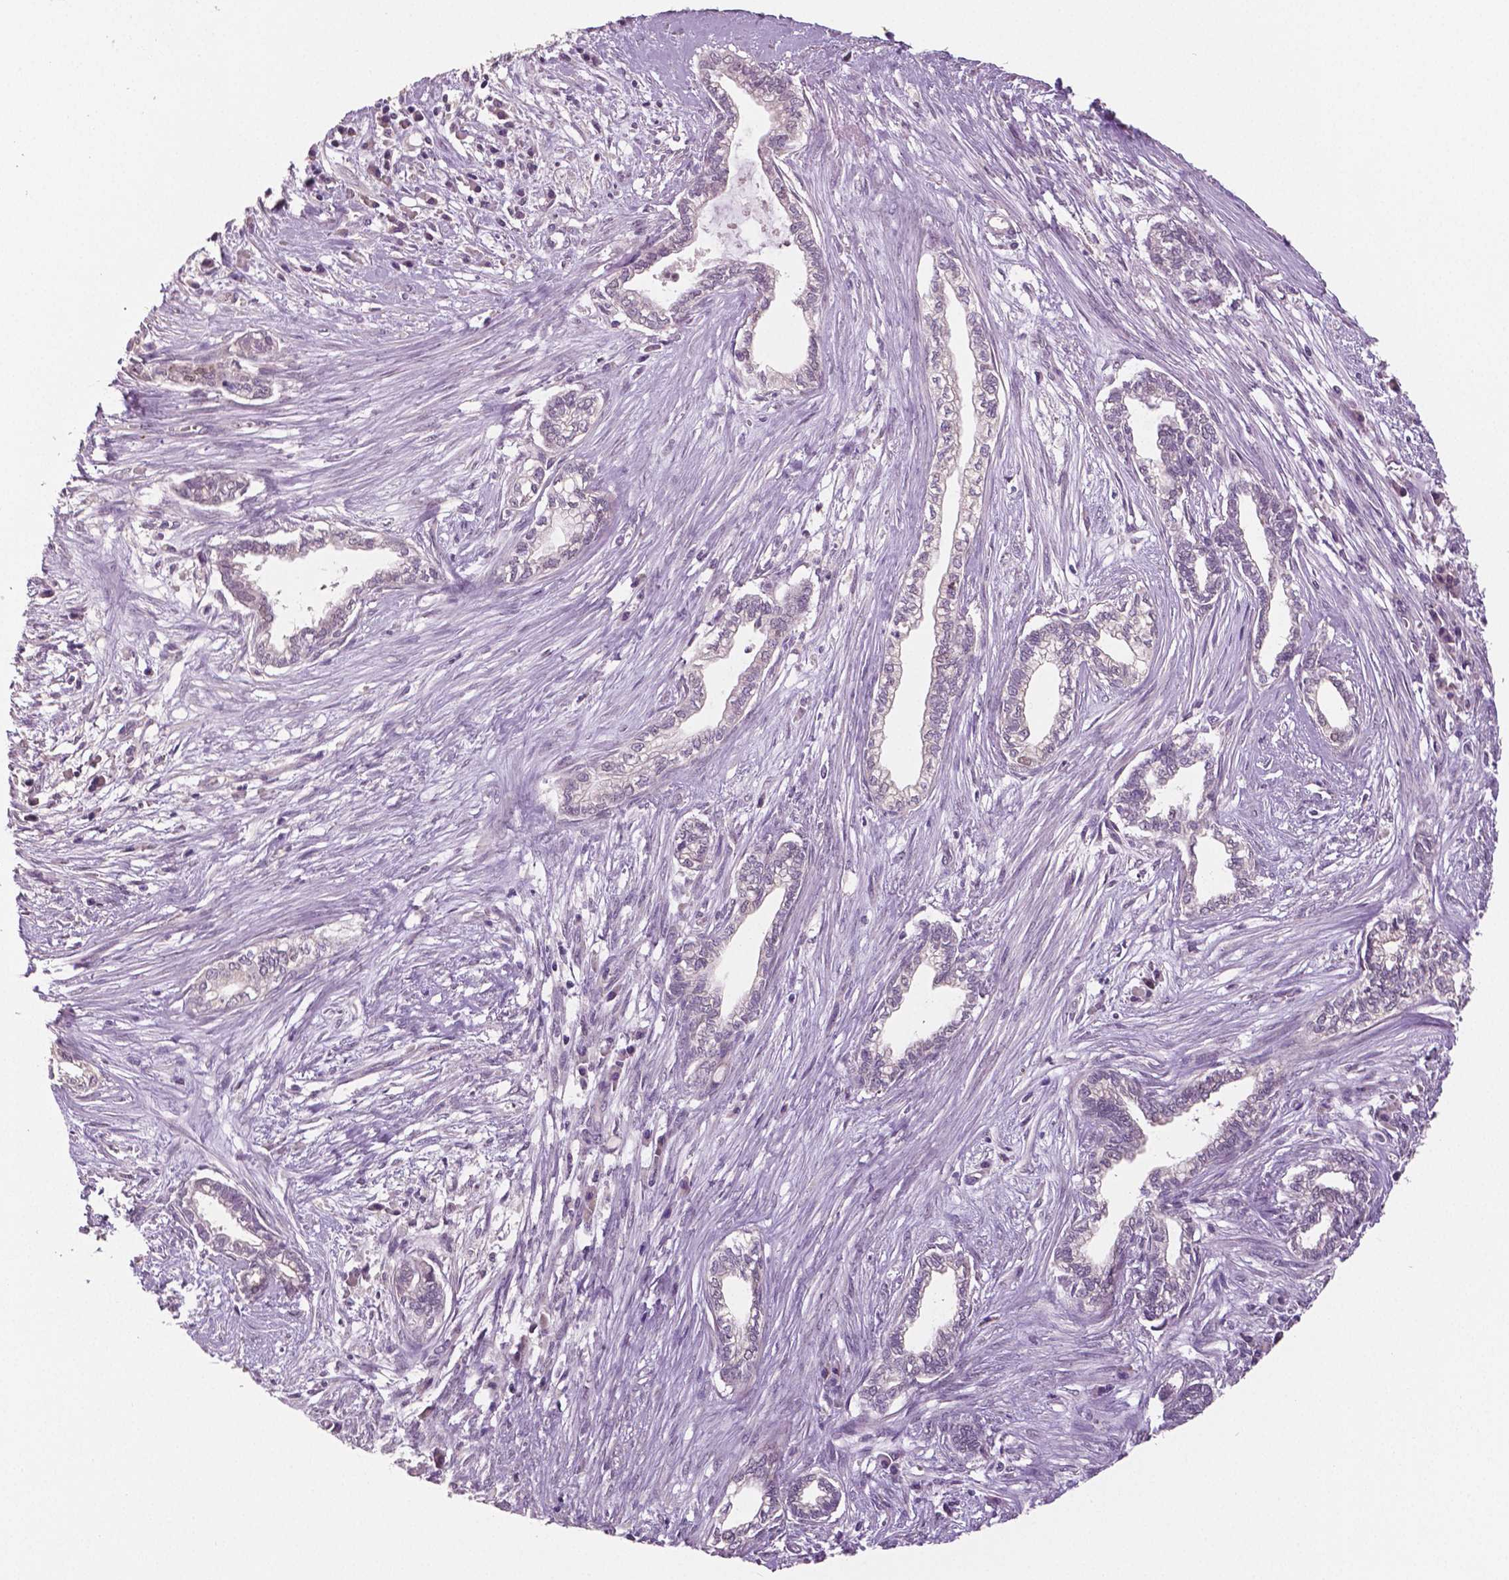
{"staining": {"intensity": "weak", "quantity": "<25%", "location": "nuclear"}, "tissue": "cervical cancer", "cell_type": "Tumor cells", "image_type": "cancer", "snomed": [{"axis": "morphology", "description": "Adenocarcinoma, NOS"}, {"axis": "topography", "description": "Cervix"}], "caption": "Photomicrograph shows no protein positivity in tumor cells of cervical cancer tissue.", "gene": "MKI67", "patient": {"sex": "female", "age": 62}}